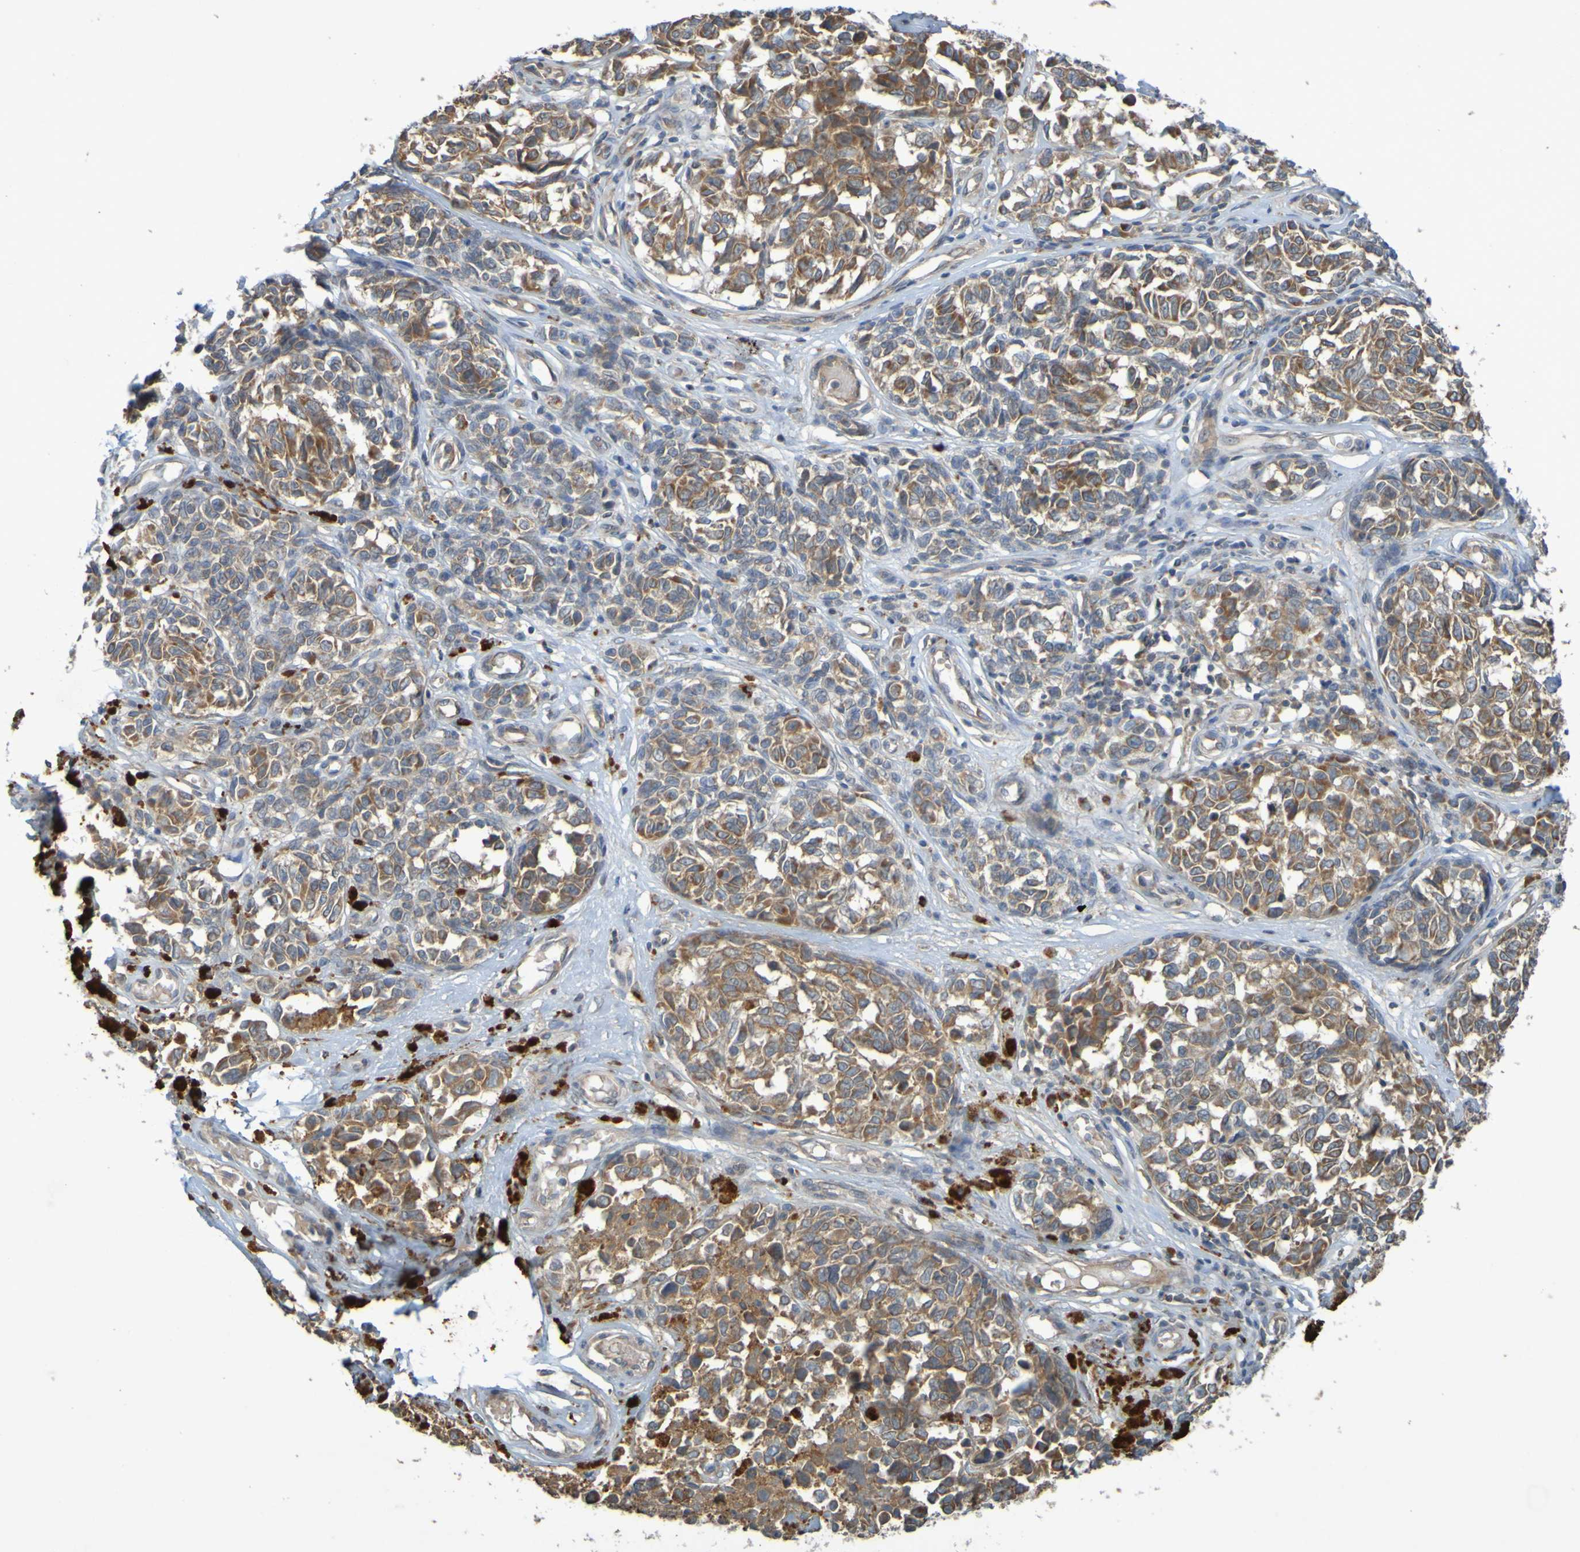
{"staining": {"intensity": "moderate", "quantity": ">75%", "location": "cytoplasmic/membranous"}, "tissue": "melanoma", "cell_type": "Tumor cells", "image_type": "cancer", "snomed": [{"axis": "morphology", "description": "Malignant melanoma, NOS"}, {"axis": "topography", "description": "Skin"}], "caption": "A high-resolution image shows immunohistochemistry (IHC) staining of malignant melanoma, which displays moderate cytoplasmic/membranous expression in approximately >75% of tumor cells. (Stains: DAB (3,3'-diaminobenzidine) in brown, nuclei in blue, Microscopy: brightfield microscopy at high magnification).", "gene": "B3GAT2", "patient": {"sex": "female", "age": 64}}